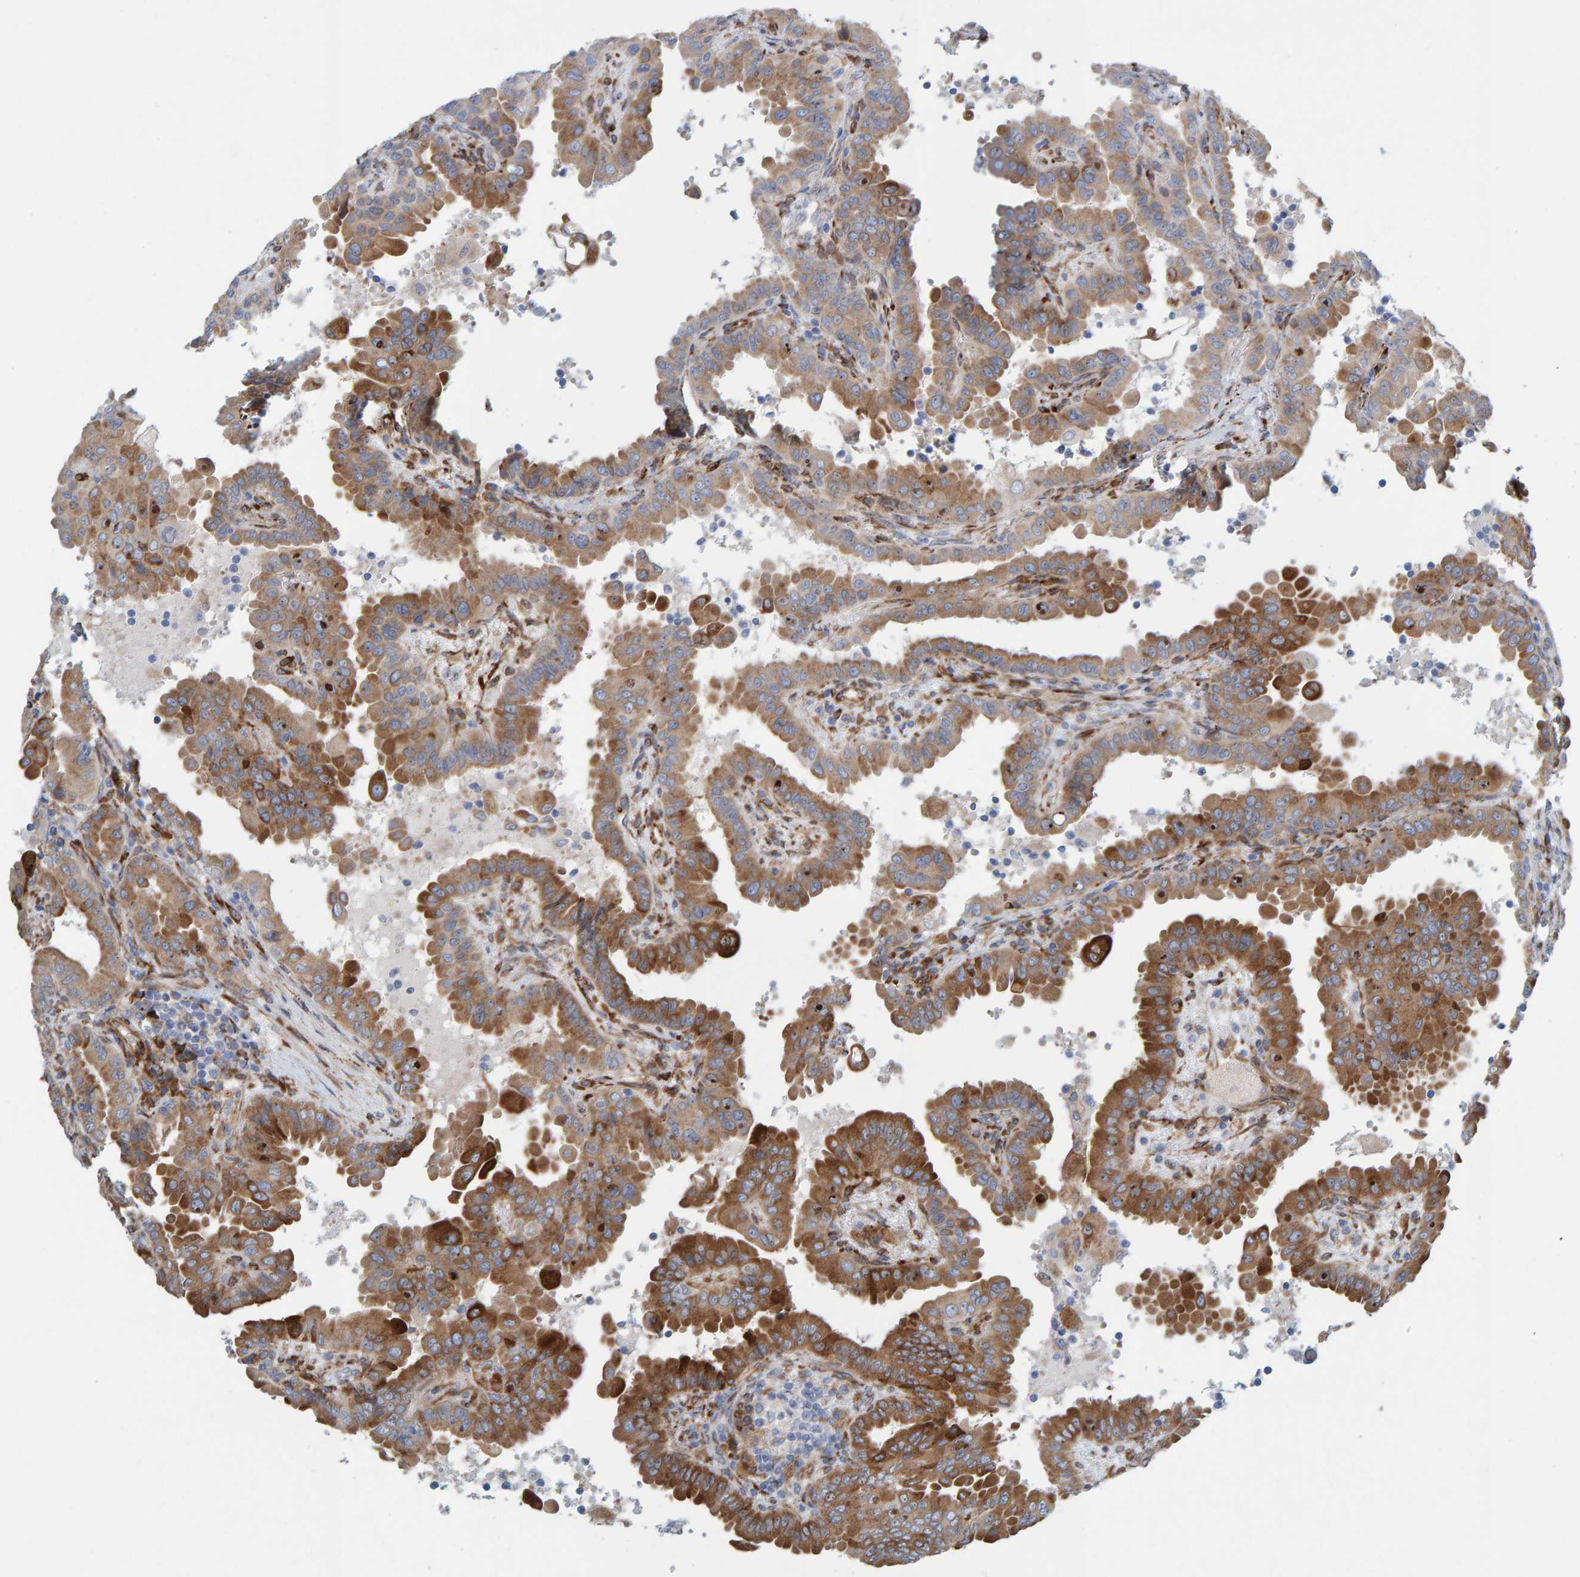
{"staining": {"intensity": "strong", "quantity": ">75%", "location": "cytoplasmic/membranous"}, "tissue": "thyroid cancer", "cell_type": "Tumor cells", "image_type": "cancer", "snomed": [{"axis": "morphology", "description": "Papillary adenocarcinoma, NOS"}, {"axis": "topography", "description": "Thyroid gland"}], "caption": "This is an image of IHC staining of thyroid cancer (papillary adenocarcinoma), which shows strong staining in the cytoplasmic/membranous of tumor cells.", "gene": "MMP16", "patient": {"sex": "male", "age": 33}}